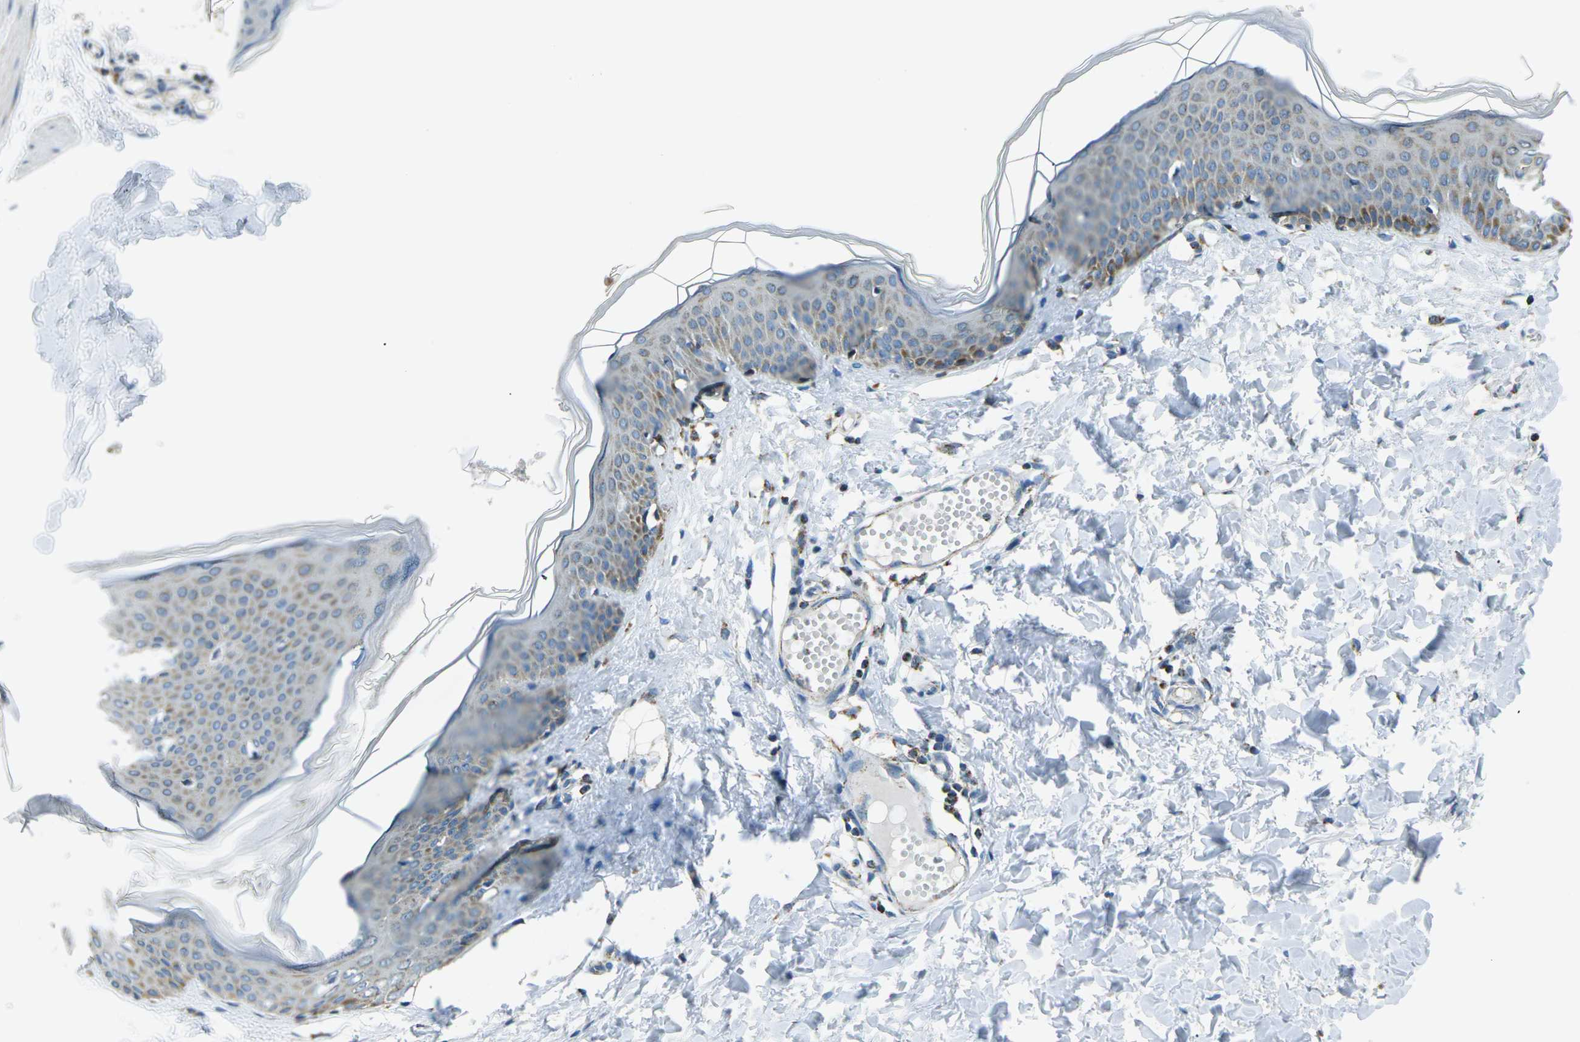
{"staining": {"intensity": "weak", "quantity": ">75%", "location": "cytoplasmic/membranous"}, "tissue": "skin", "cell_type": "Fibroblasts", "image_type": "normal", "snomed": [{"axis": "morphology", "description": "Normal tissue, NOS"}, {"axis": "topography", "description": "Skin"}], "caption": "Weak cytoplasmic/membranous protein positivity is present in about >75% of fibroblasts in skin.", "gene": "IRF3", "patient": {"sex": "female", "age": 17}}